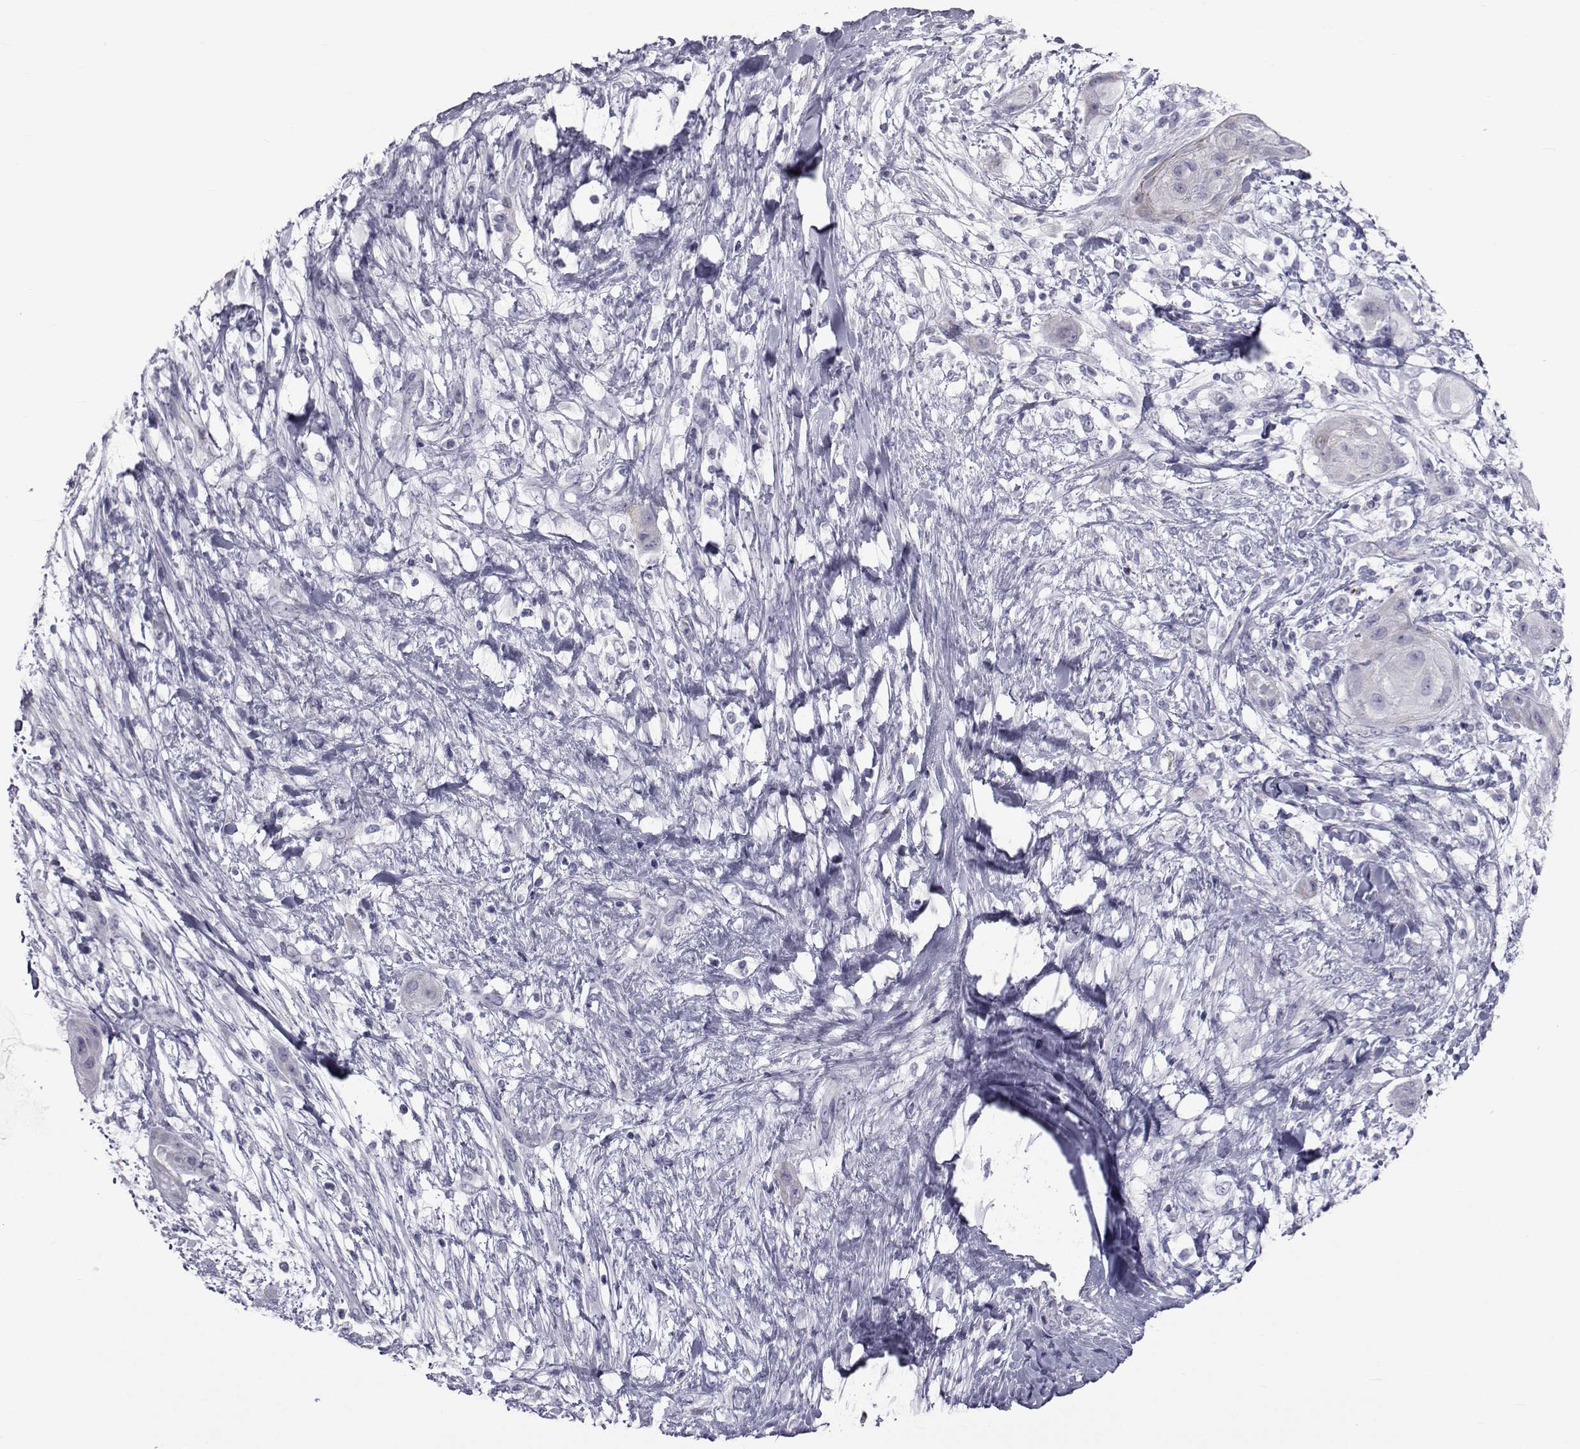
{"staining": {"intensity": "negative", "quantity": "none", "location": "none"}, "tissue": "skin cancer", "cell_type": "Tumor cells", "image_type": "cancer", "snomed": [{"axis": "morphology", "description": "Squamous cell carcinoma, NOS"}, {"axis": "topography", "description": "Skin"}], "caption": "Photomicrograph shows no protein positivity in tumor cells of skin squamous cell carcinoma tissue.", "gene": "FDXR", "patient": {"sex": "male", "age": 62}}